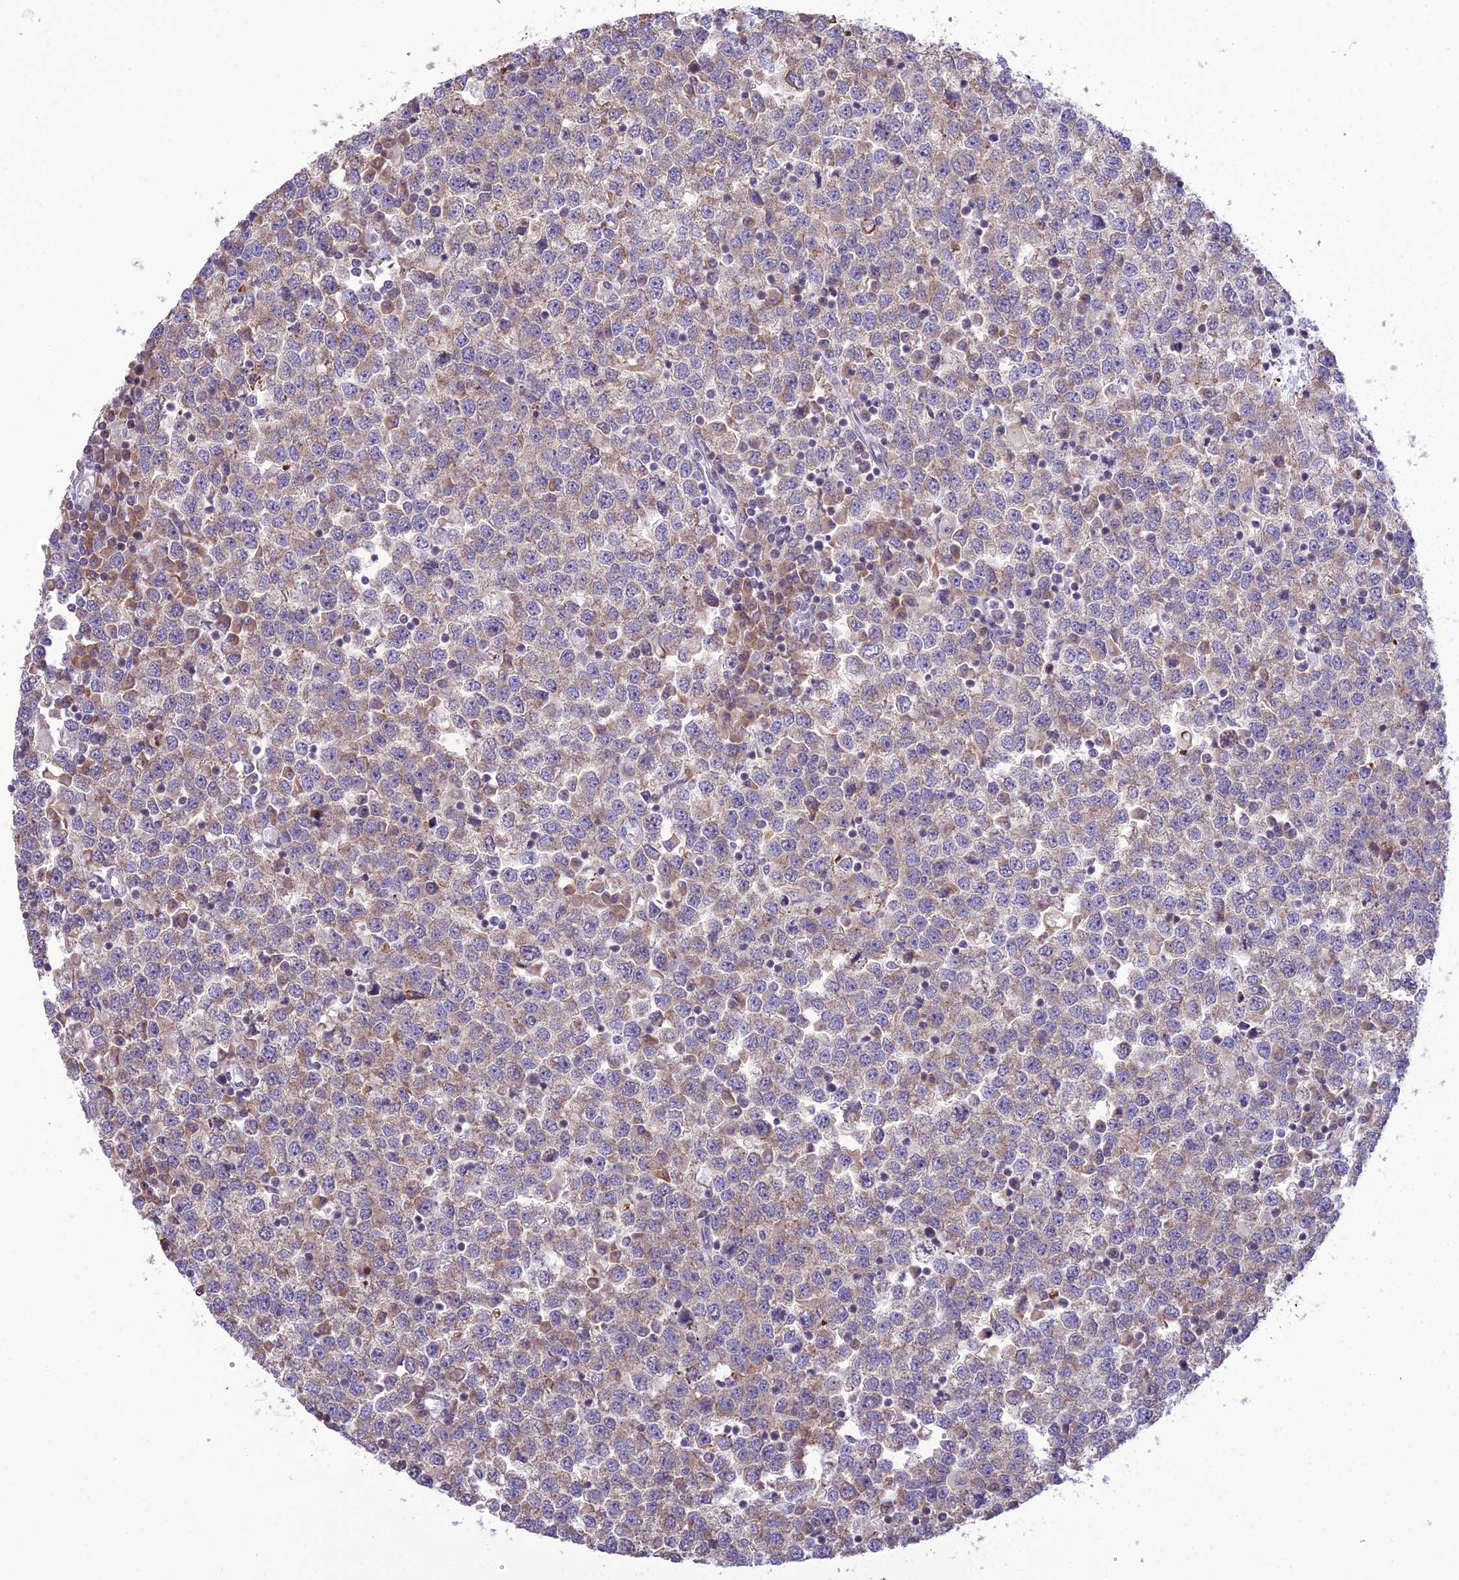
{"staining": {"intensity": "weak", "quantity": ">75%", "location": "cytoplasmic/membranous"}, "tissue": "testis cancer", "cell_type": "Tumor cells", "image_type": "cancer", "snomed": [{"axis": "morphology", "description": "Seminoma, NOS"}, {"axis": "topography", "description": "Testis"}], "caption": "DAB (3,3'-diaminobenzidine) immunohistochemical staining of human testis cancer demonstrates weak cytoplasmic/membranous protein positivity in approximately >75% of tumor cells.", "gene": "RPS26", "patient": {"sex": "male", "age": 65}}